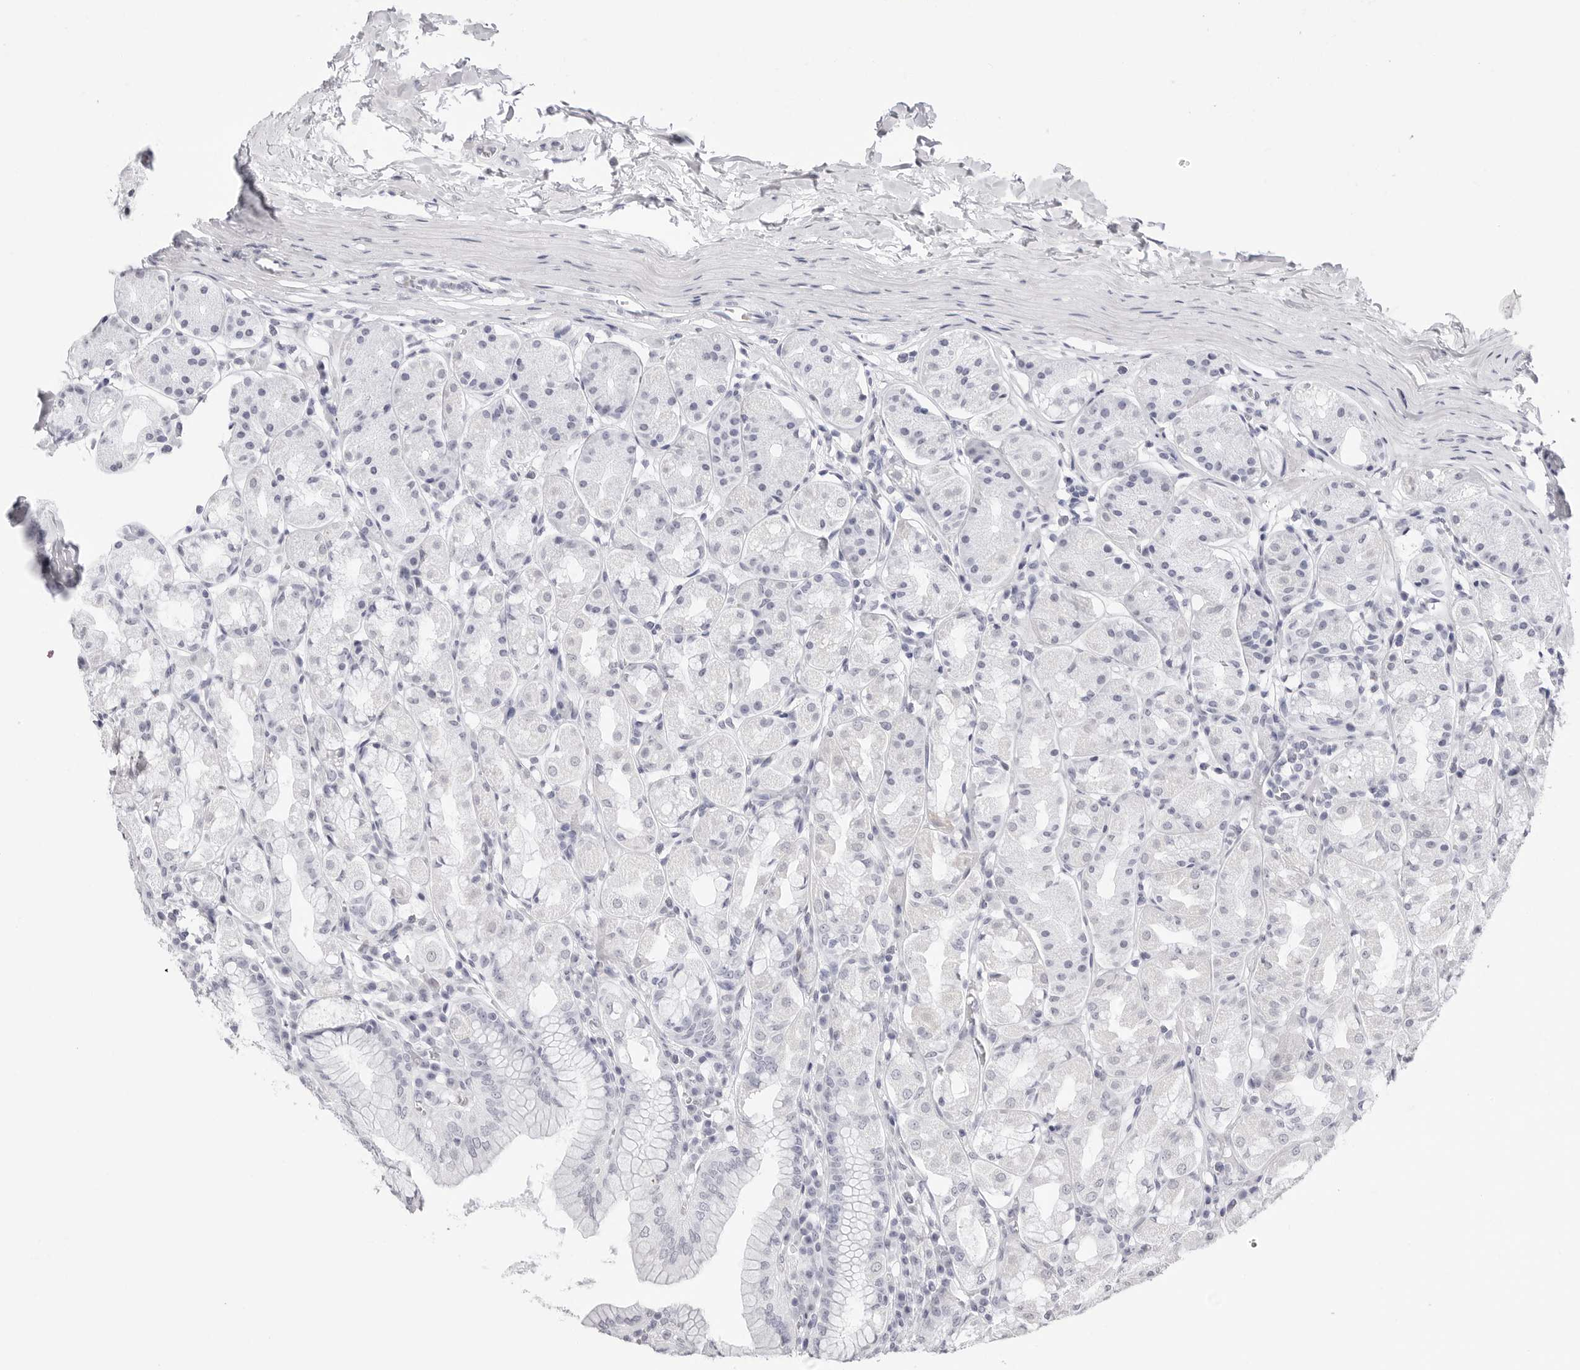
{"staining": {"intensity": "negative", "quantity": "none", "location": "none"}, "tissue": "stomach", "cell_type": "Glandular cells", "image_type": "normal", "snomed": [{"axis": "morphology", "description": "Normal tissue, NOS"}, {"axis": "topography", "description": "Stomach"}, {"axis": "topography", "description": "Stomach, lower"}], "caption": "Glandular cells show no significant protein positivity in benign stomach.", "gene": "TSSK1B", "patient": {"sex": "female", "age": 56}}